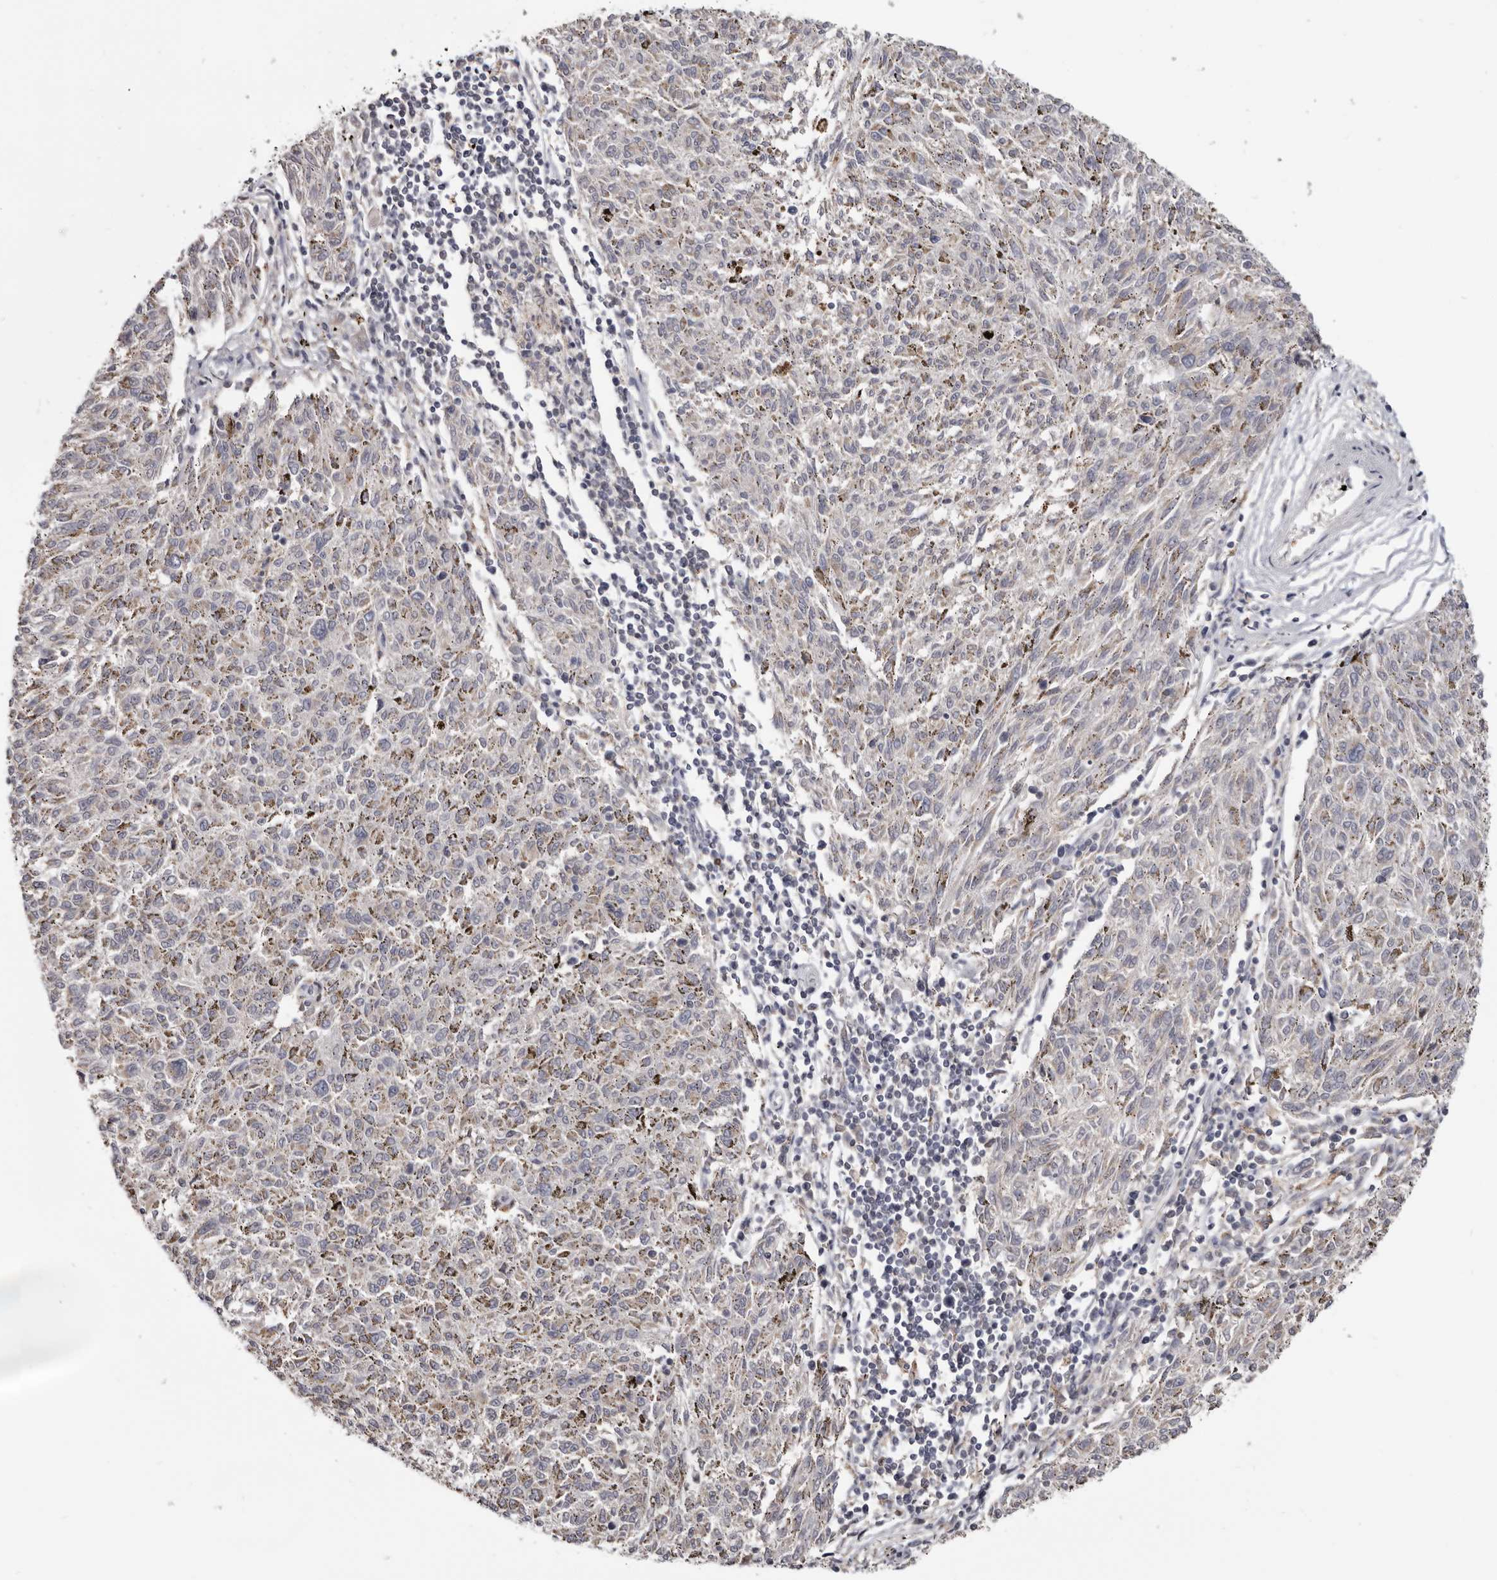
{"staining": {"intensity": "weak", "quantity": "25%-75%", "location": "cytoplasmic/membranous"}, "tissue": "melanoma", "cell_type": "Tumor cells", "image_type": "cancer", "snomed": [{"axis": "morphology", "description": "Malignant melanoma, NOS"}, {"axis": "topography", "description": "Skin"}], "caption": "High-magnification brightfield microscopy of malignant melanoma stained with DAB (brown) and counterstained with hematoxylin (blue). tumor cells exhibit weak cytoplasmic/membranous expression is seen in approximately25%-75% of cells.", "gene": "CGN", "patient": {"sex": "female", "age": 72}}